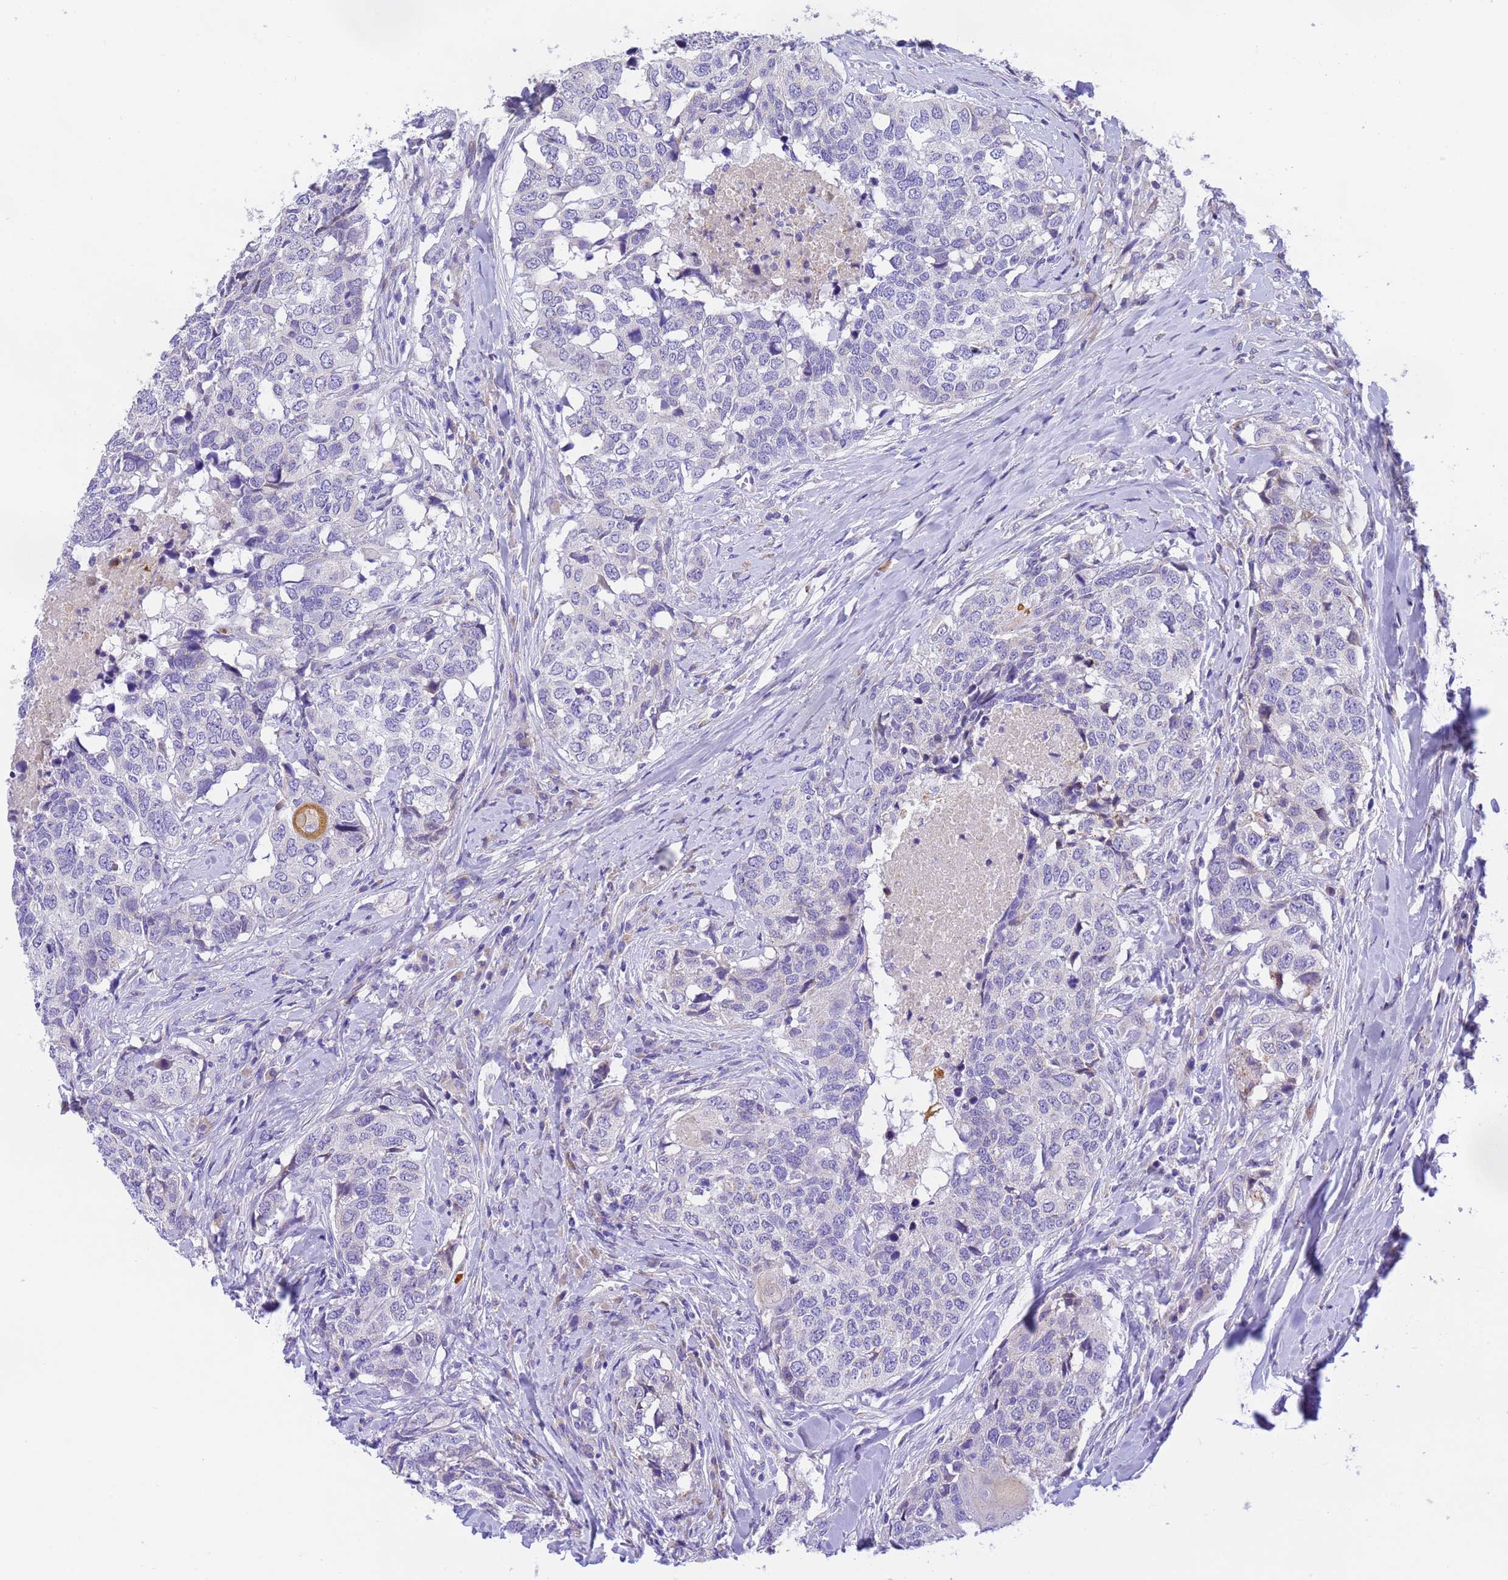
{"staining": {"intensity": "negative", "quantity": "none", "location": "none"}, "tissue": "head and neck cancer", "cell_type": "Tumor cells", "image_type": "cancer", "snomed": [{"axis": "morphology", "description": "Squamous cell carcinoma, NOS"}, {"axis": "topography", "description": "Head-Neck"}], "caption": "This is a image of IHC staining of head and neck cancer, which shows no staining in tumor cells.", "gene": "RHBDD3", "patient": {"sex": "male", "age": 66}}